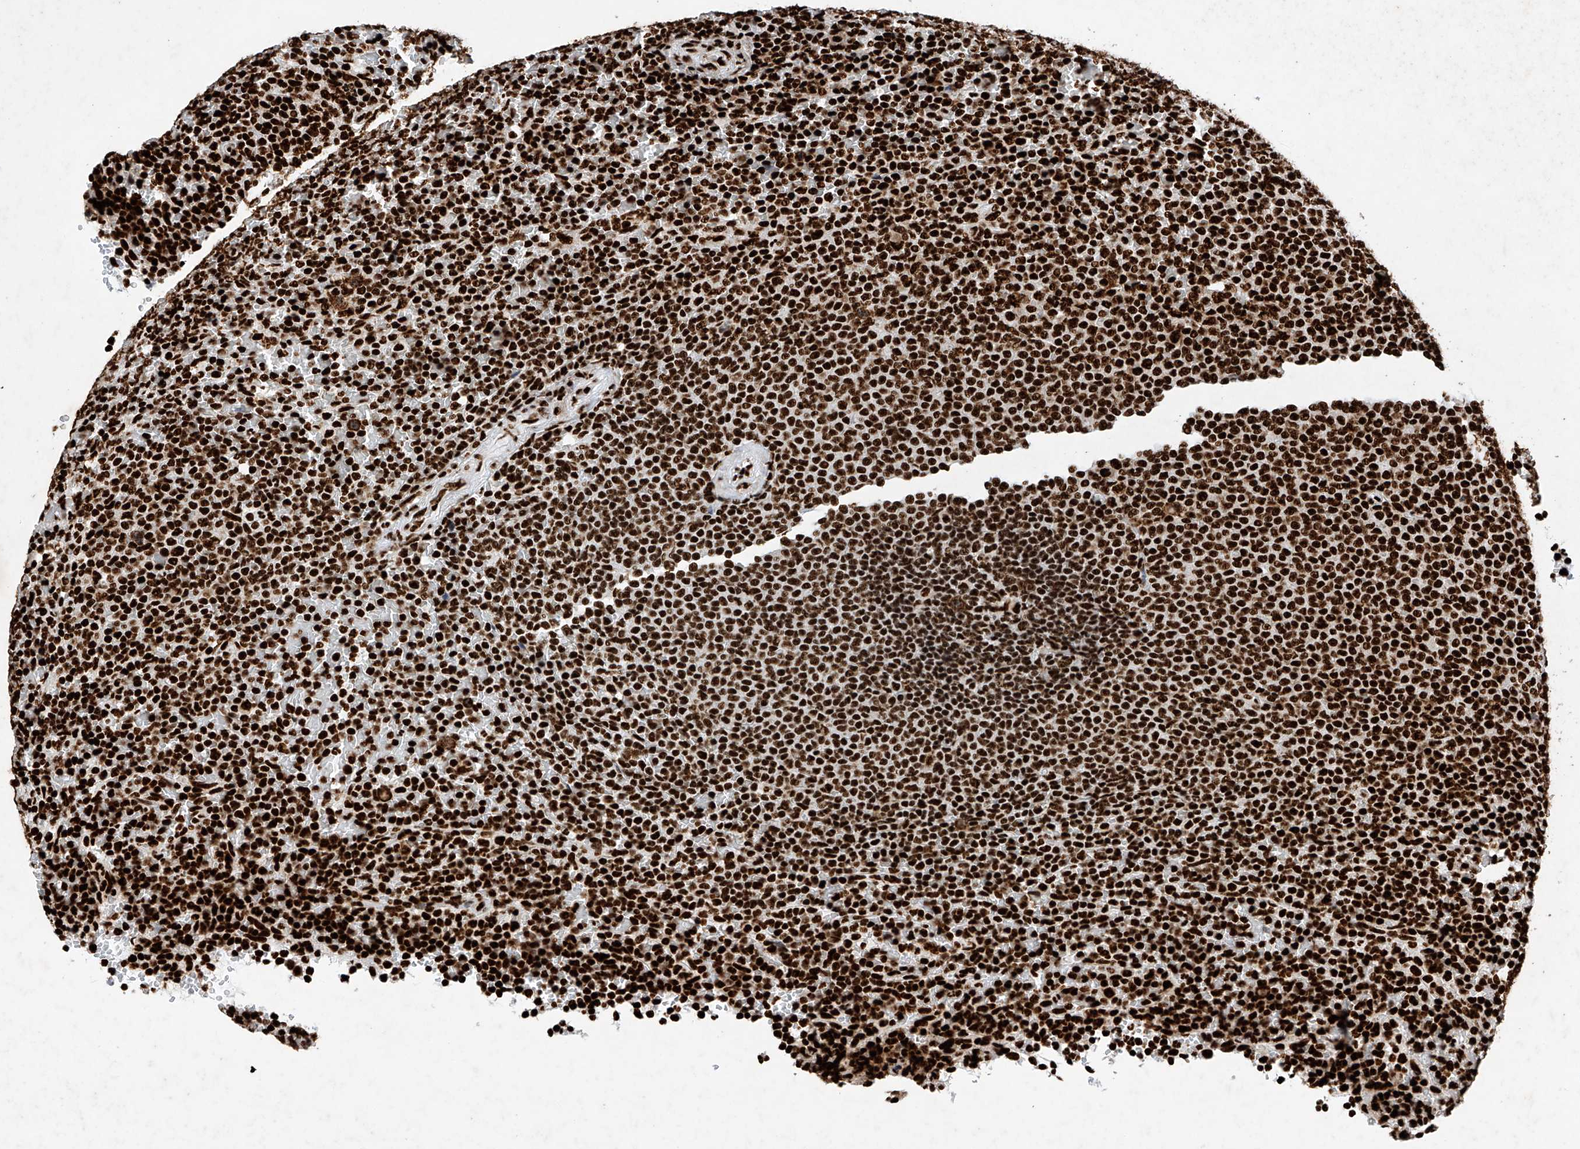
{"staining": {"intensity": "strong", "quantity": ">75%", "location": "nuclear"}, "tissue": "lymphoma", "cell_type": "Tumor cells", "image_type": "cancer", "snomed": [{"axis": "morphology", "description": "Malignant lymphoma, non-Hodgkin's type, Low grade"}, {"axis": "topography", "description": "Spleen"}], "caption": "This photomicrograph reveals immunohistochemistry (IHC) staining of malignant lymphoma, non-Hodgkin's type (low-grade), with high strong nuclear staining in approximately >75% of tumor cells.", "gene": "SRSF6", "patient": {"sex": "female", "age": 77}}